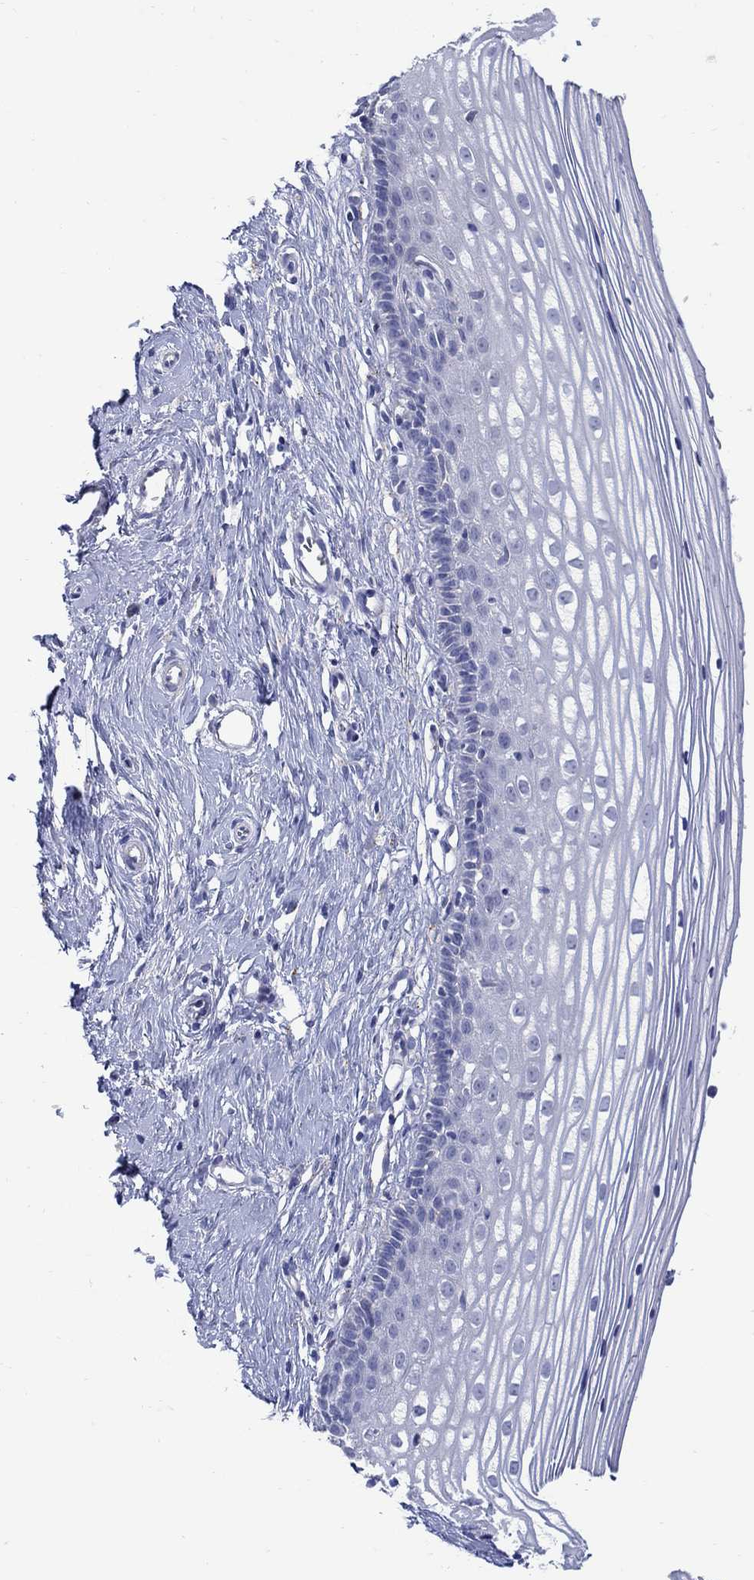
{"staining": {"intensity": "negative", "quantity": "none", "location": "none"}, "tissue": "cervix", "cell_type": "Glandular cells", "image_type": "normal", "snomed": [{"axis": "morphology", "description": "Normal tissue, NOS"}, {"axis": "topography", "description": "Cervix"}], "caption": "A high-resolution micrograph shows immunohistochemistry (IHC) staining of unremarkable cervix, which reveals no significant staining in glandular cells.", "gene": "REEP2", "patient": {"sex": "female", "age": 40}}